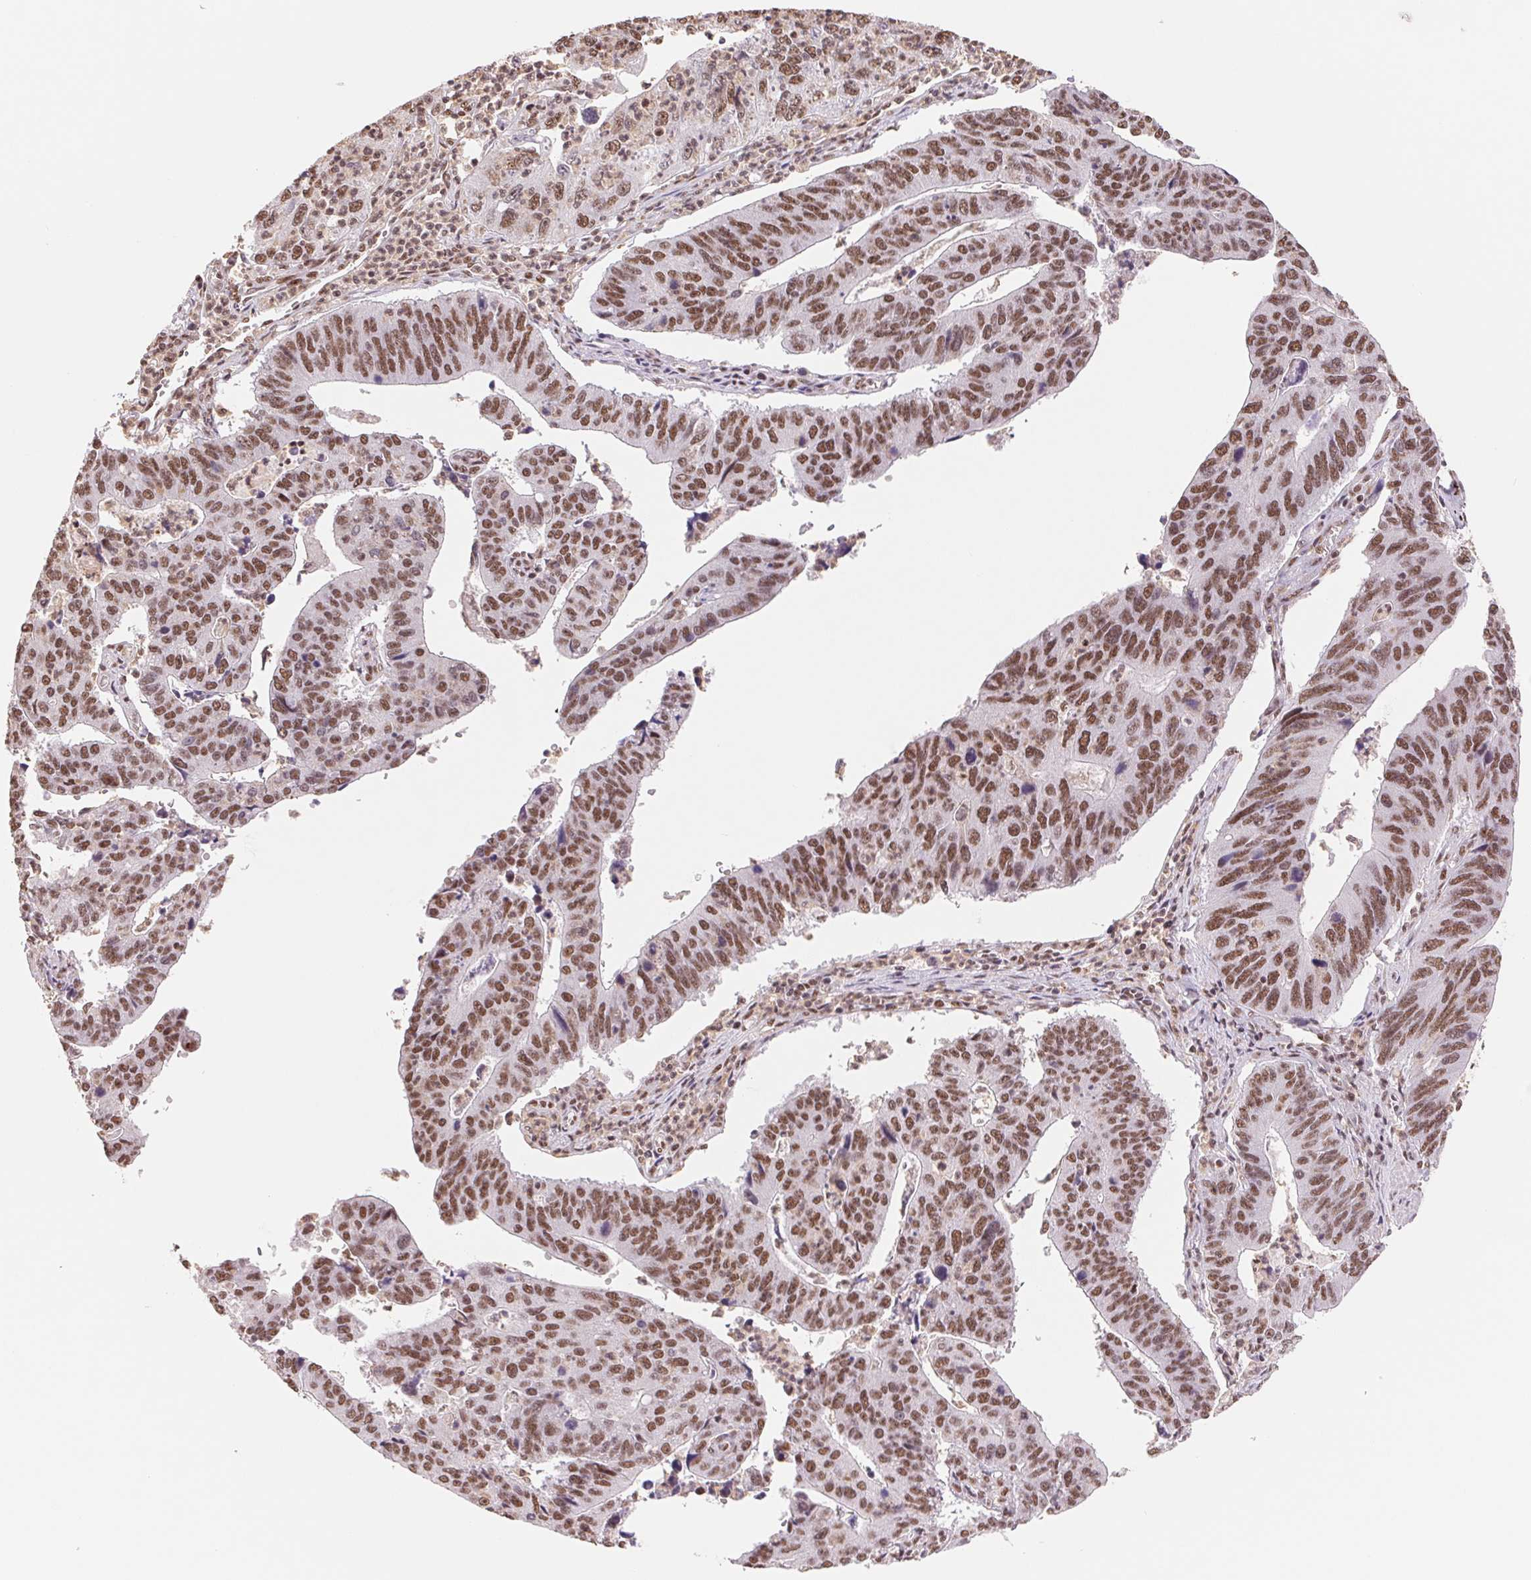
{"staining": {"intensity": "moderate", "quantity": ">75%", "location": "nuclear"}, "tissue": "stomach cancer", "cell_type": "Tumor cells", "image_type": "cancer", "snomed": [{"axis": "morphology", "description": "Adenocarcinoma, NOS"}, {"axis": "topography", "description": "Stomach"}], "caption": "Stomach adenocarcinoma stained with a brown dye displays moderate nuclear positive staining in approximately >75% of tumor cells.", "gene": "SREK1", "patient": {"sex": "male", "age": 59}}